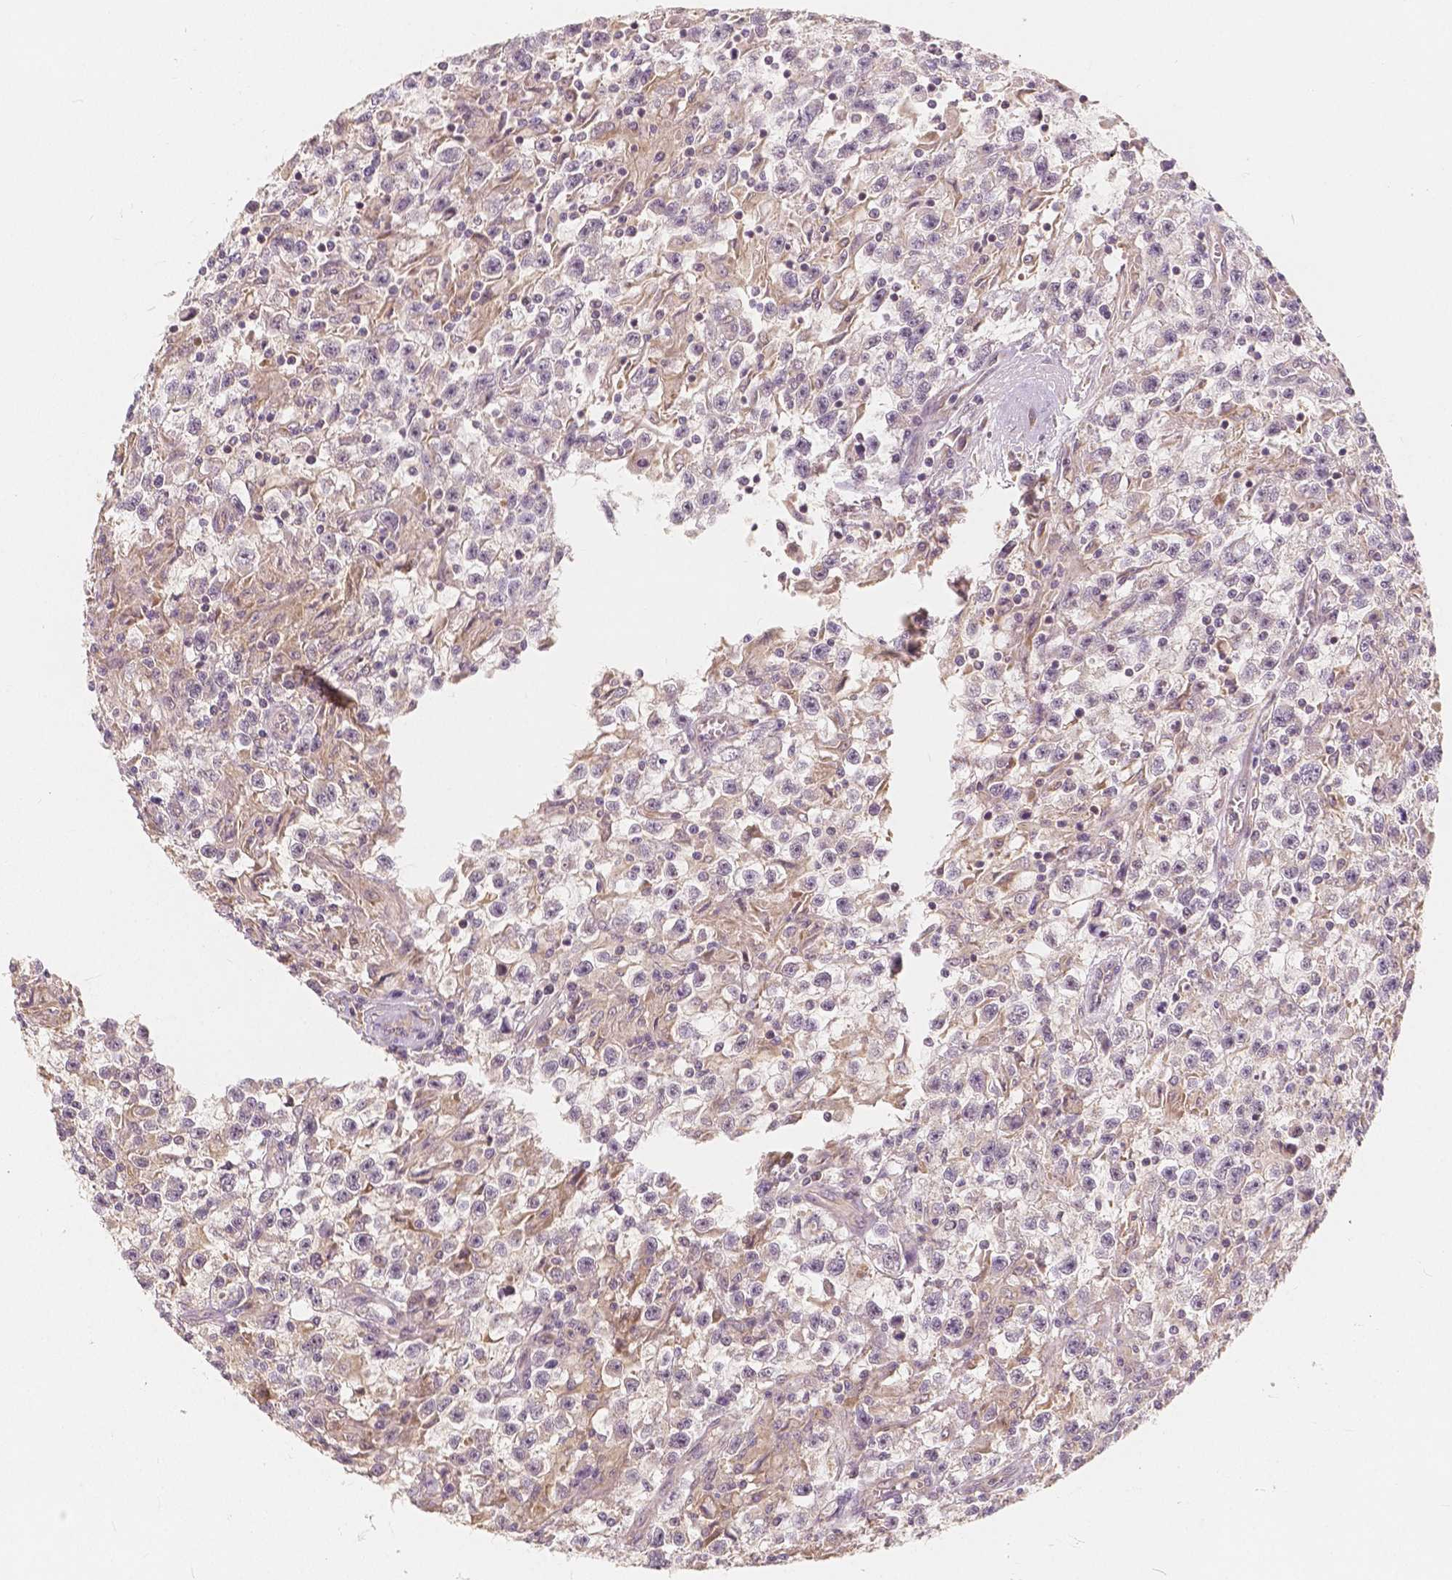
{"staining": {"intensity": "negative", "quantity": "none", "location": "none"}, "tissue": "testis cancer", "cell_type": "Tumor cells", "image_type": "cancer", "snomed": [{"axis": "morphology", "description": "Seminoma, NOS"}, {"axis": "topography", "description": "Testis"}], "caption": "IHC micrograph of neoplastic tissue: testis cancer (seminoma) stained with DAB (3,3'-diaminobenzidine) shows no significant protein positivity in tumor cells. Nuclei are stained in blue.", "gene": "SNX12", "patient": {"sex": "male", "age": 31}}